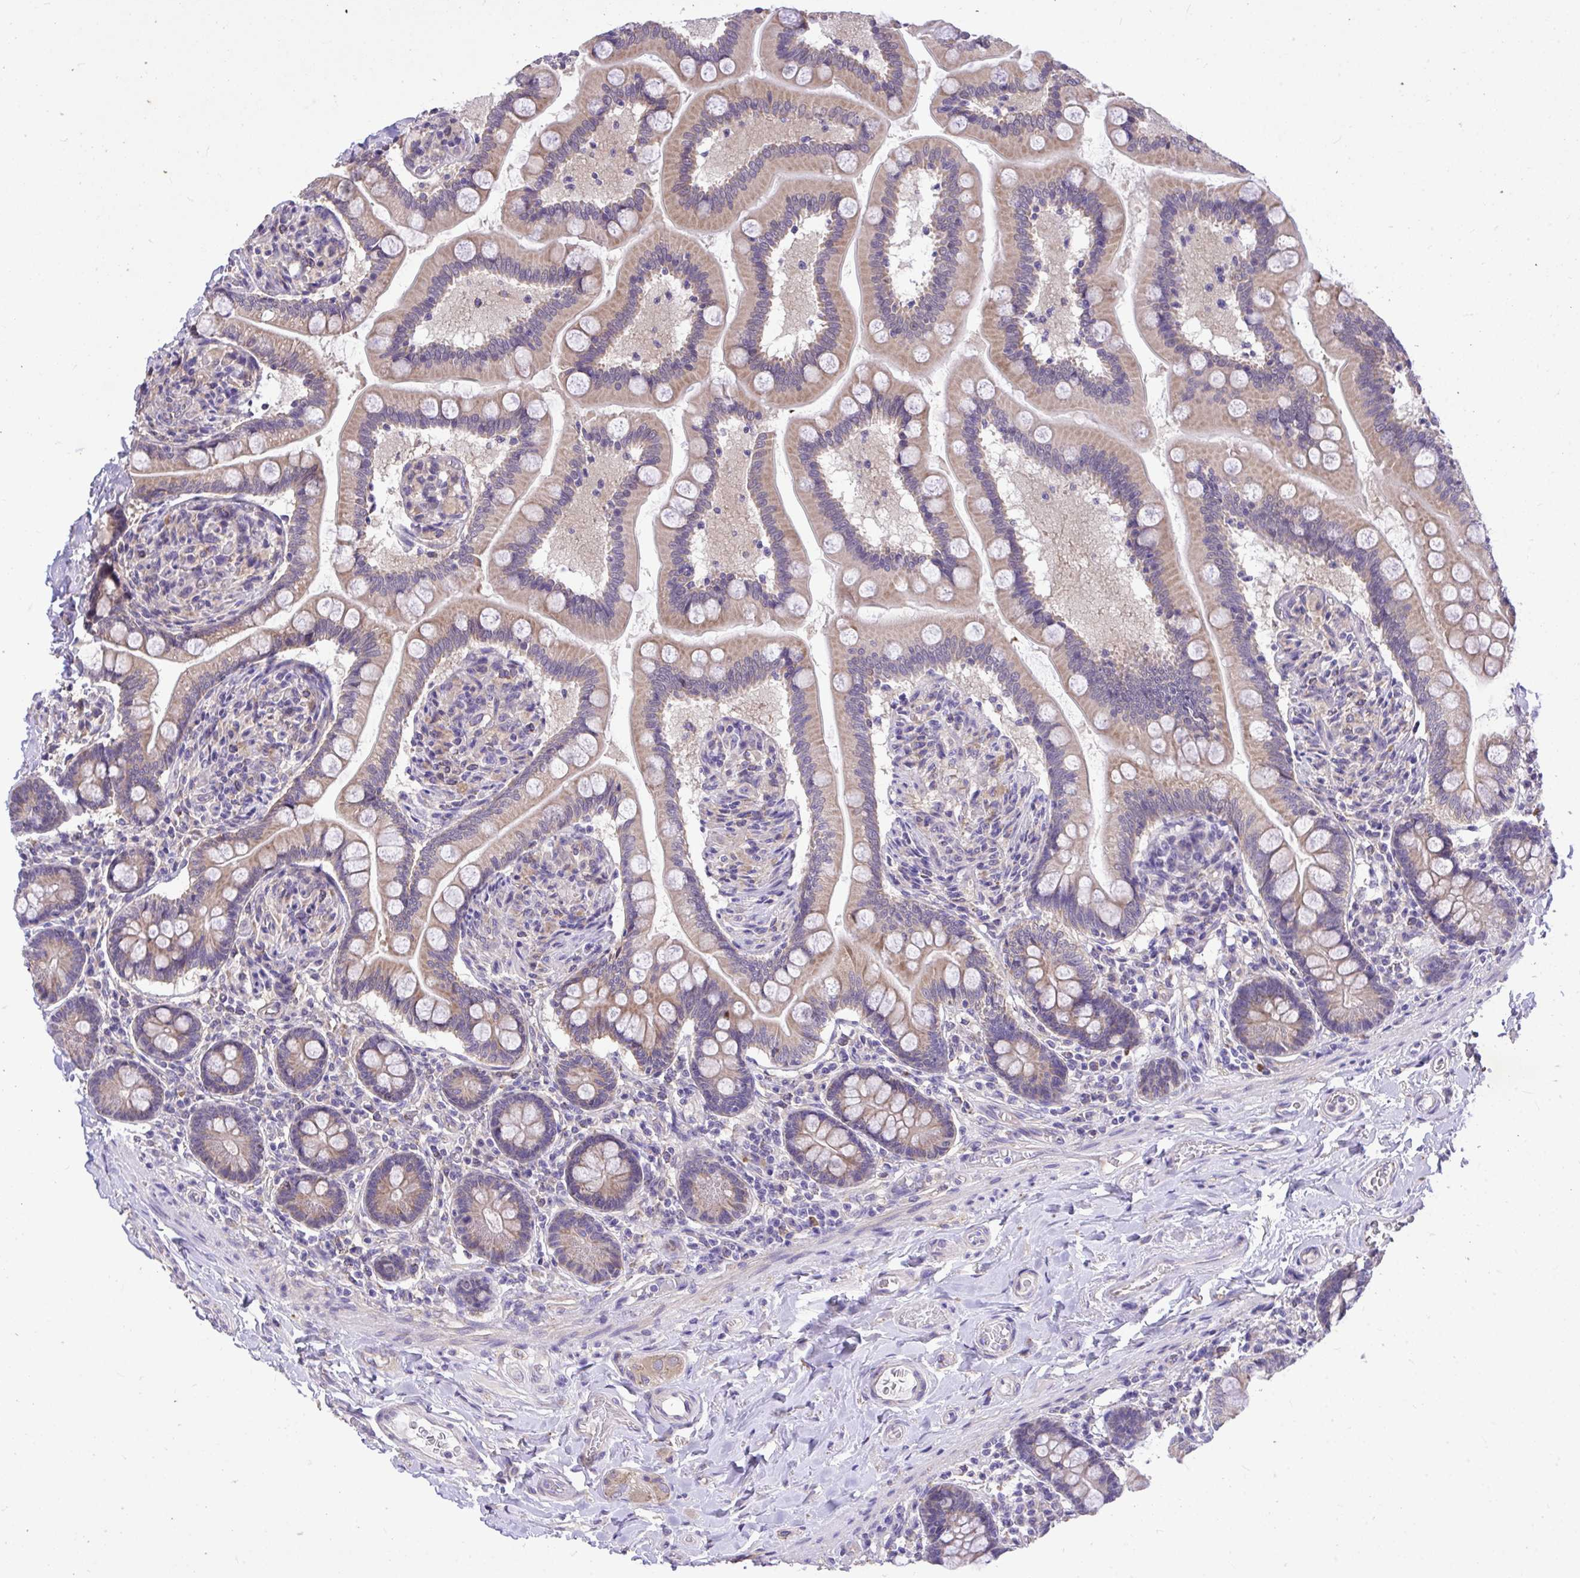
{"staining": {"intensity": "moderate", "quantity": ">75%", "location": "cytoplasmic/membranous"}, "tissue": "small intestine", "cell_type": "Glandular cells", "image_type": "normal", "snomed": [{"axis": "morphology", "description": "Normal tissue, NOS"}, {"axis": "topography", "description": "Small intestine"}], "caption": "Protein staining of normal small intestine demonstrates moderate cytoplasmic/membranous positivity in about >75% of glandular cells.", "gene": "MPC2", "patient": {"sex": "female", "age": 64}}